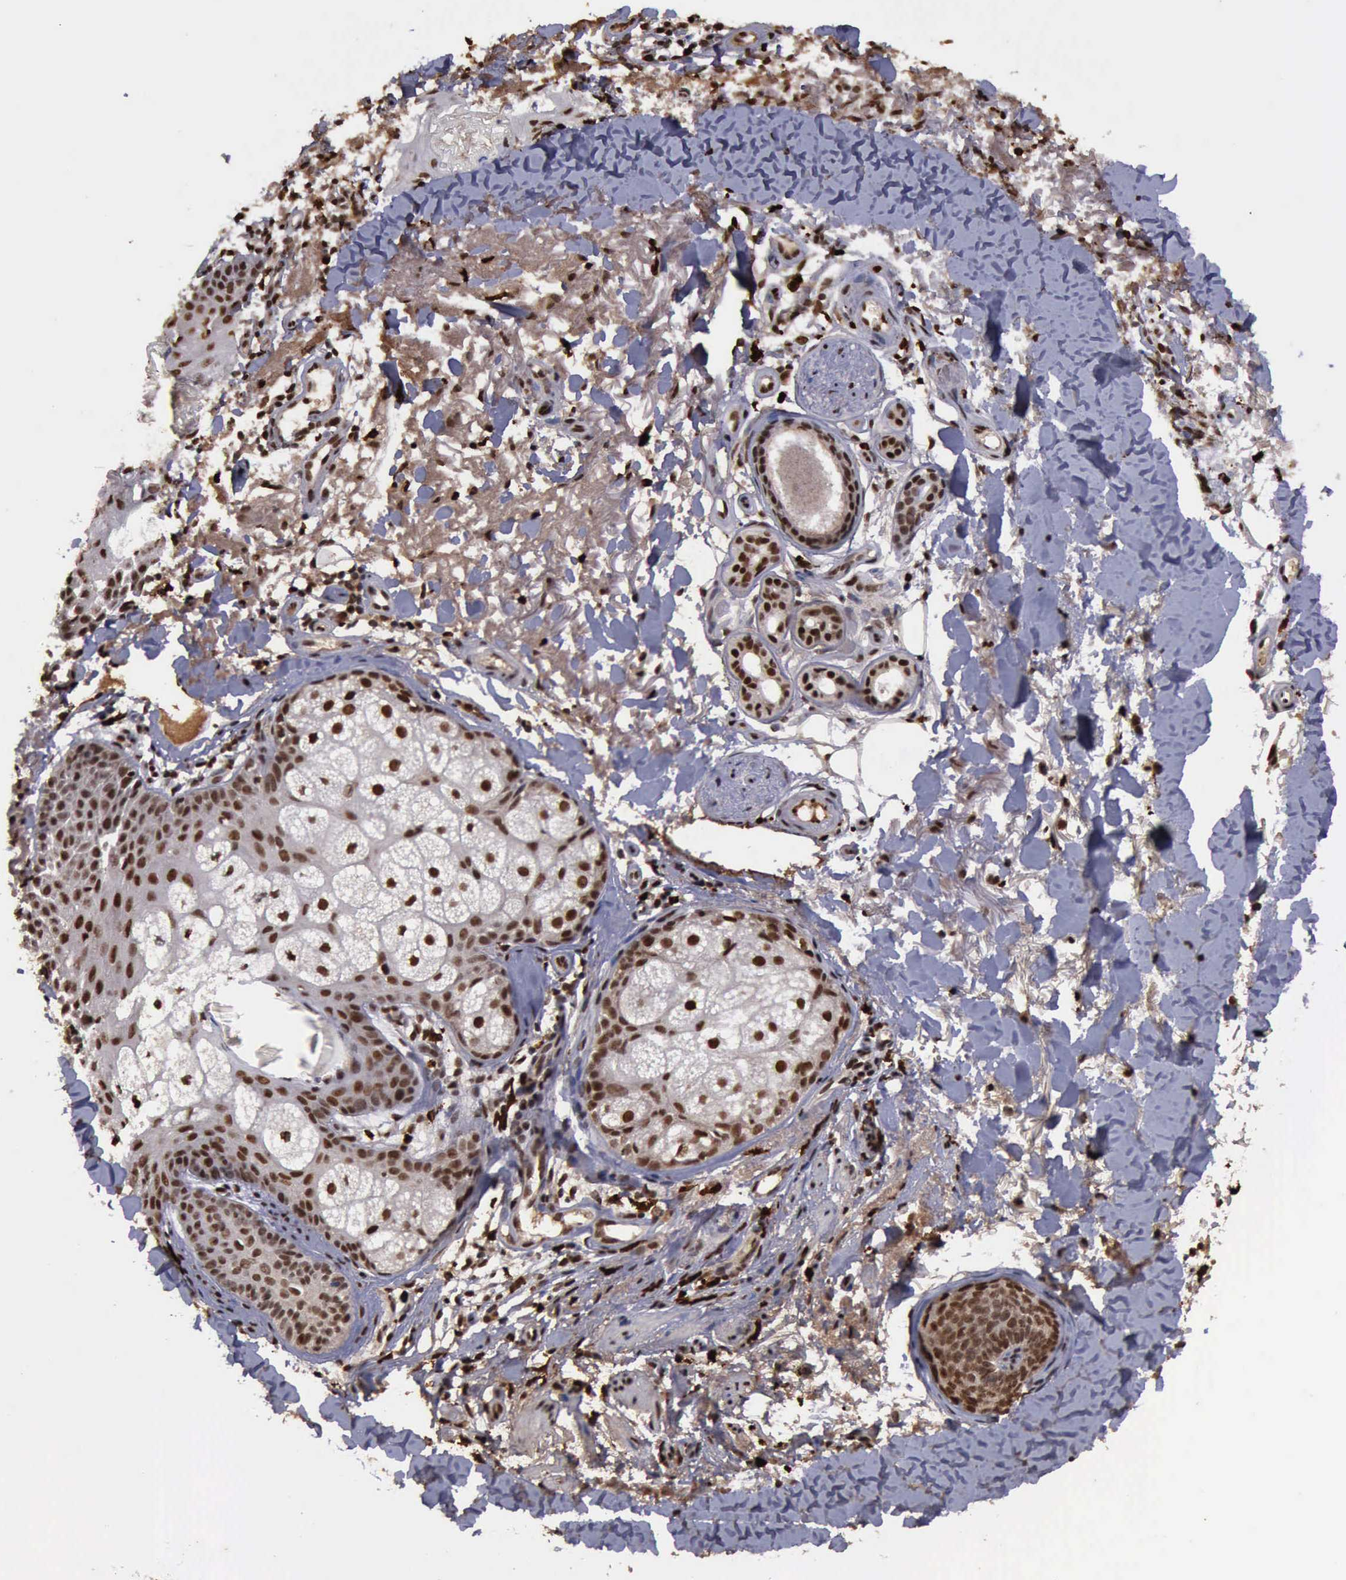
{"staining": {"intensity": "strong", "quantity": ">75%", "location": "nuclear"}, "tissue": "skin cancer", "cell_type": "Tumor cells", "image_type": "cancer", "snomed": [{"axis": "morphology", "description": "Basal cell carcinoma"}, {"axis": "topography", "description": "Skin"}], "caption": "Immunohistochemistry micrograph of skin cancer (basal cell carcinoma) stained for a protein (brown), which demonstrates high levels of strong nuclear expression in about >75% of tumor cells.", "gene": "TRMT2A", "patient": {"sex": "female", "age": 81}}